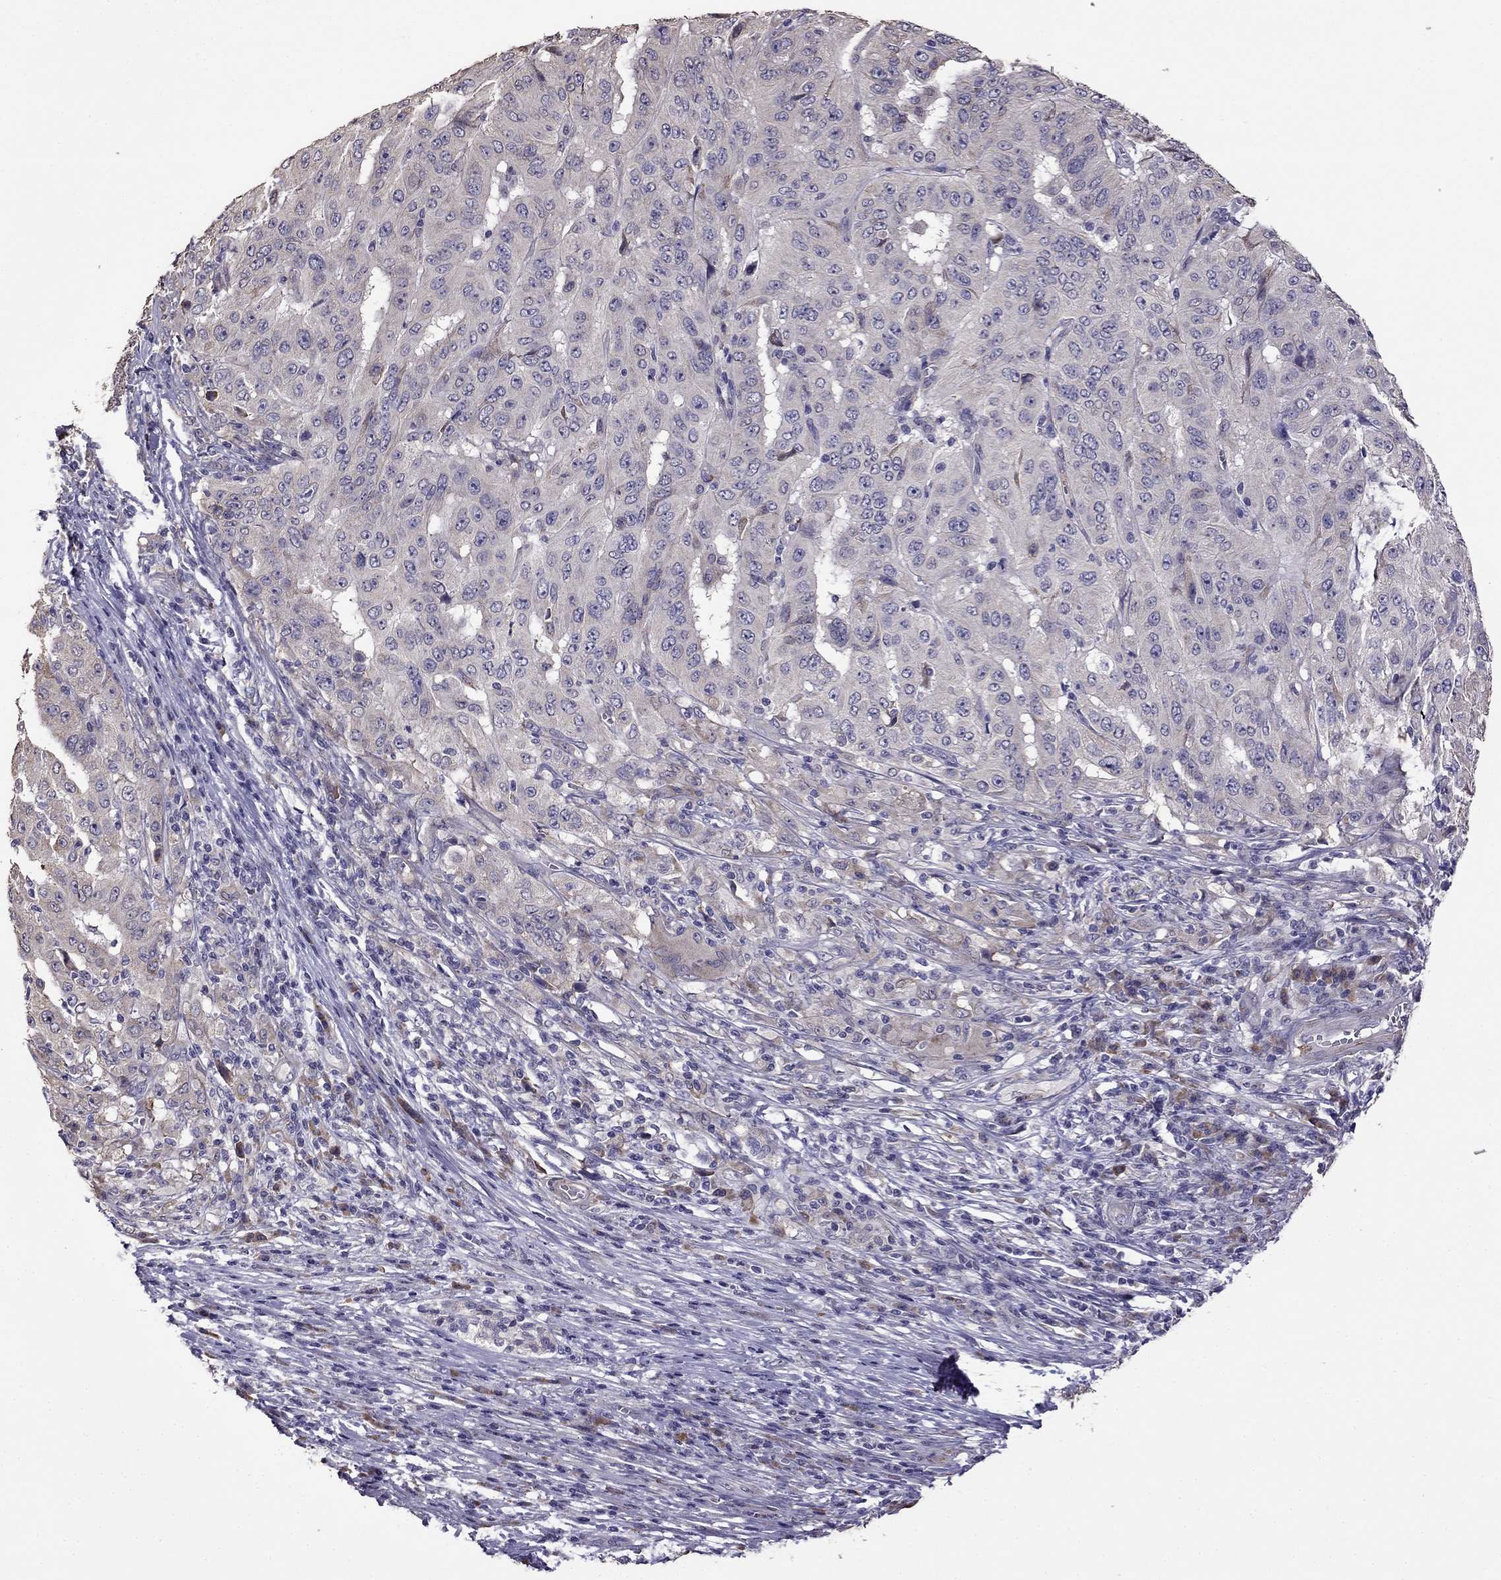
{"staining": {"intensity": "weak", "quantity": "<25%", "location": "cytoplasmic/membranous"}, "tissue": "pancreatic cancer", "cell_type": "Tumor cells", "image_type": "cancer", "snomed": [{"axis": "morphology", "description": "Adenocarcinoma, NOS"}, {"axis": "topography", "description": "Pancreas"}], "caption": "High magnification brightfield microscopy of pancreatic cancer (adenocarcinoma) stained with DAB (3,3'-diaminobenzidine) (brown) and counterstained with hematoxylin (blue): tumor cells show no significant expression.", "gene": "CDH9", "patient": {"sex": "male", "age": 63}}